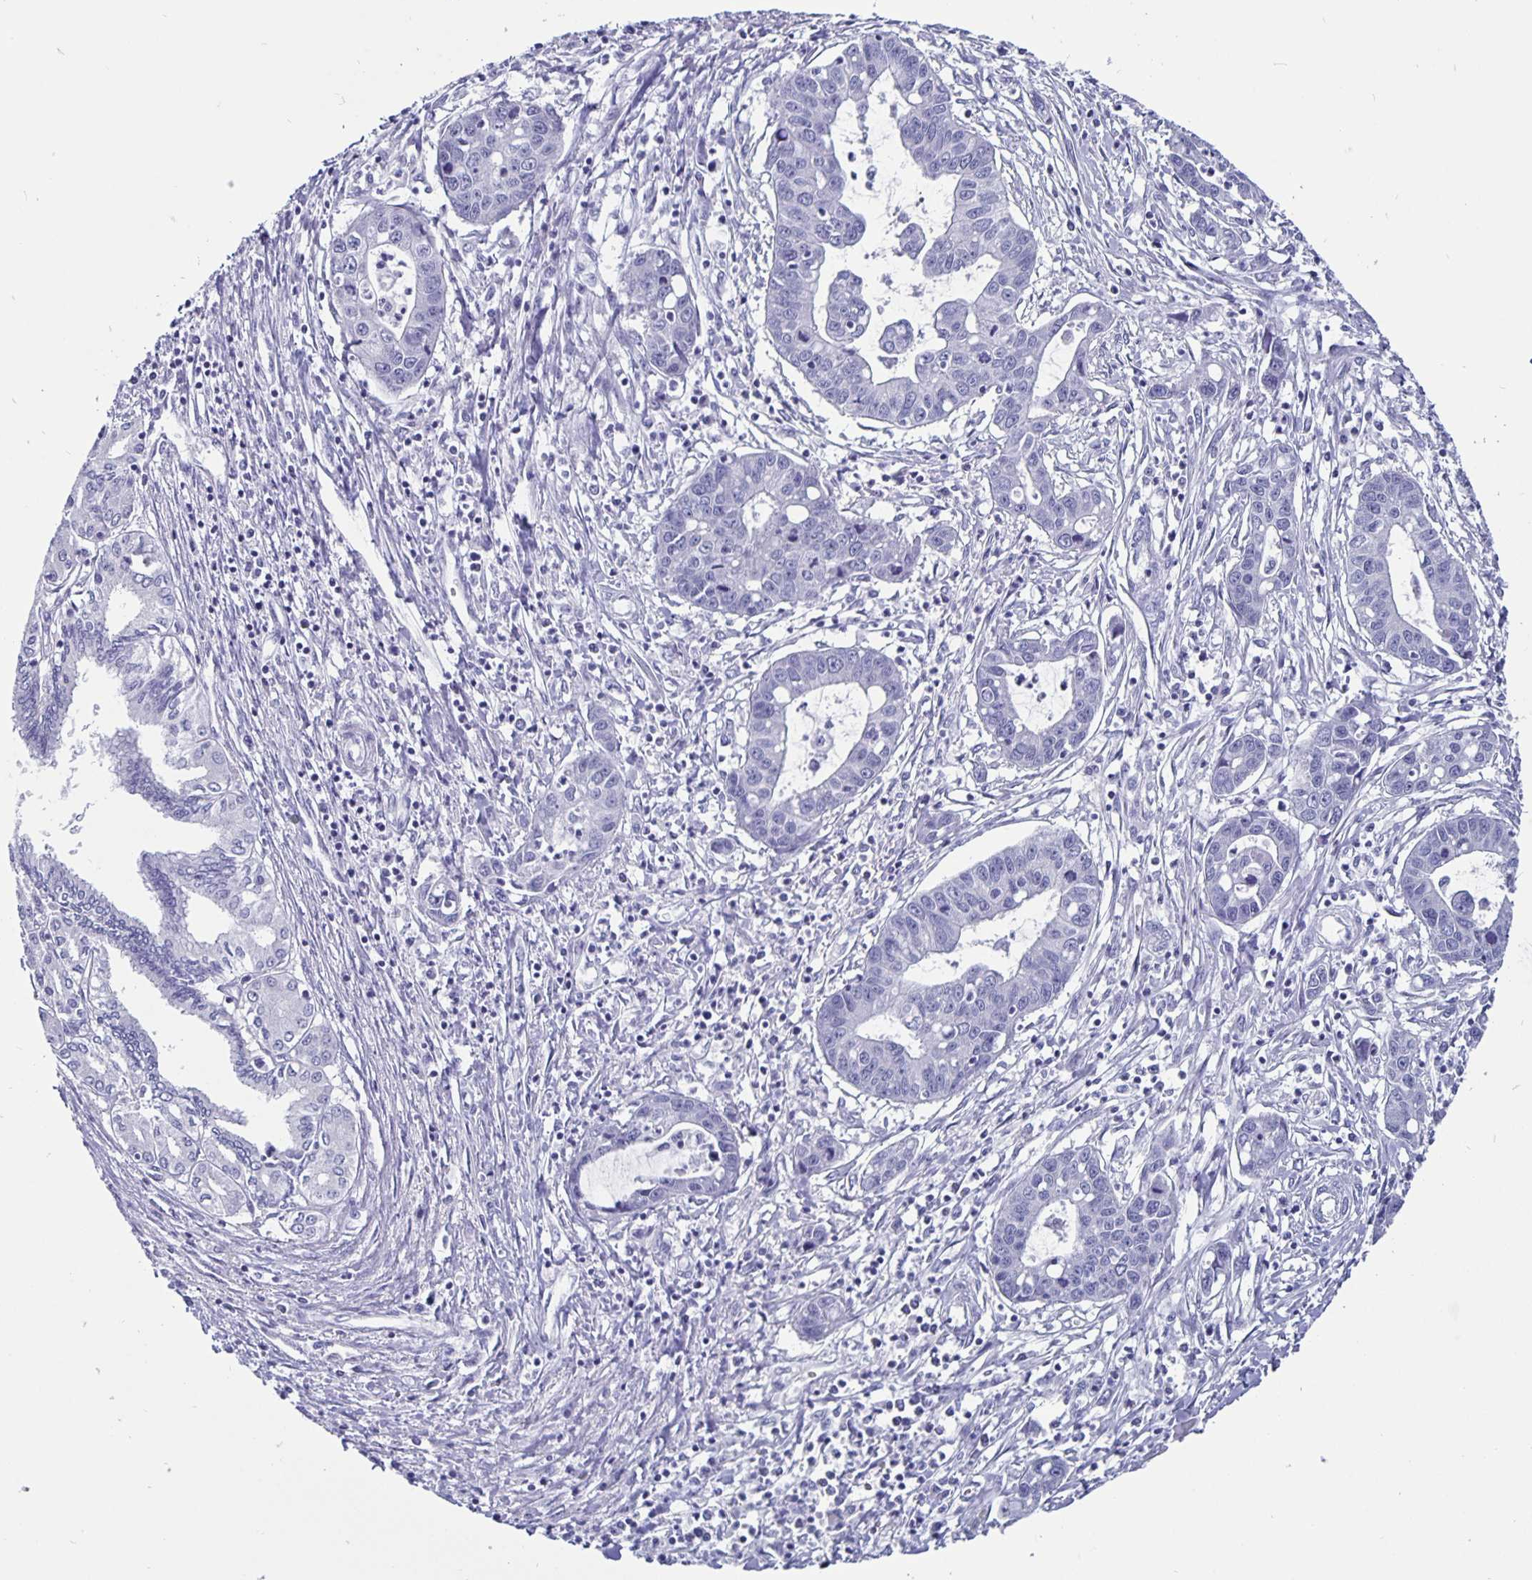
{"staining": {"intensity": "negative", "quantity": "none", "location": "none"}, "tissue": "liver cancer", "cell_type": "Tumor cells", "image_type": "cancer", "snomed": [{"axis": "morphology", "description": "Cholangiocarcinoma"}, {"axis": "topography", "description": "Liver"}], "caption": "High magnification brightfield microscopy of liver cancer (cholangiocarcinoma) stained with DAB (3,3'-diaminobenzidine) (brown) and counterstained with hematoxylin (blue): tumor cells show no significant staining. The staining was performed using DAB (3,3'-diaminobenzidine) to visualize the protein expression in brown, while the nuclei were stained in blue with hematoxylin (Magnification: 20x).", "gene": "ODF3B", "patient": {"sex": "male", "age": 58}}